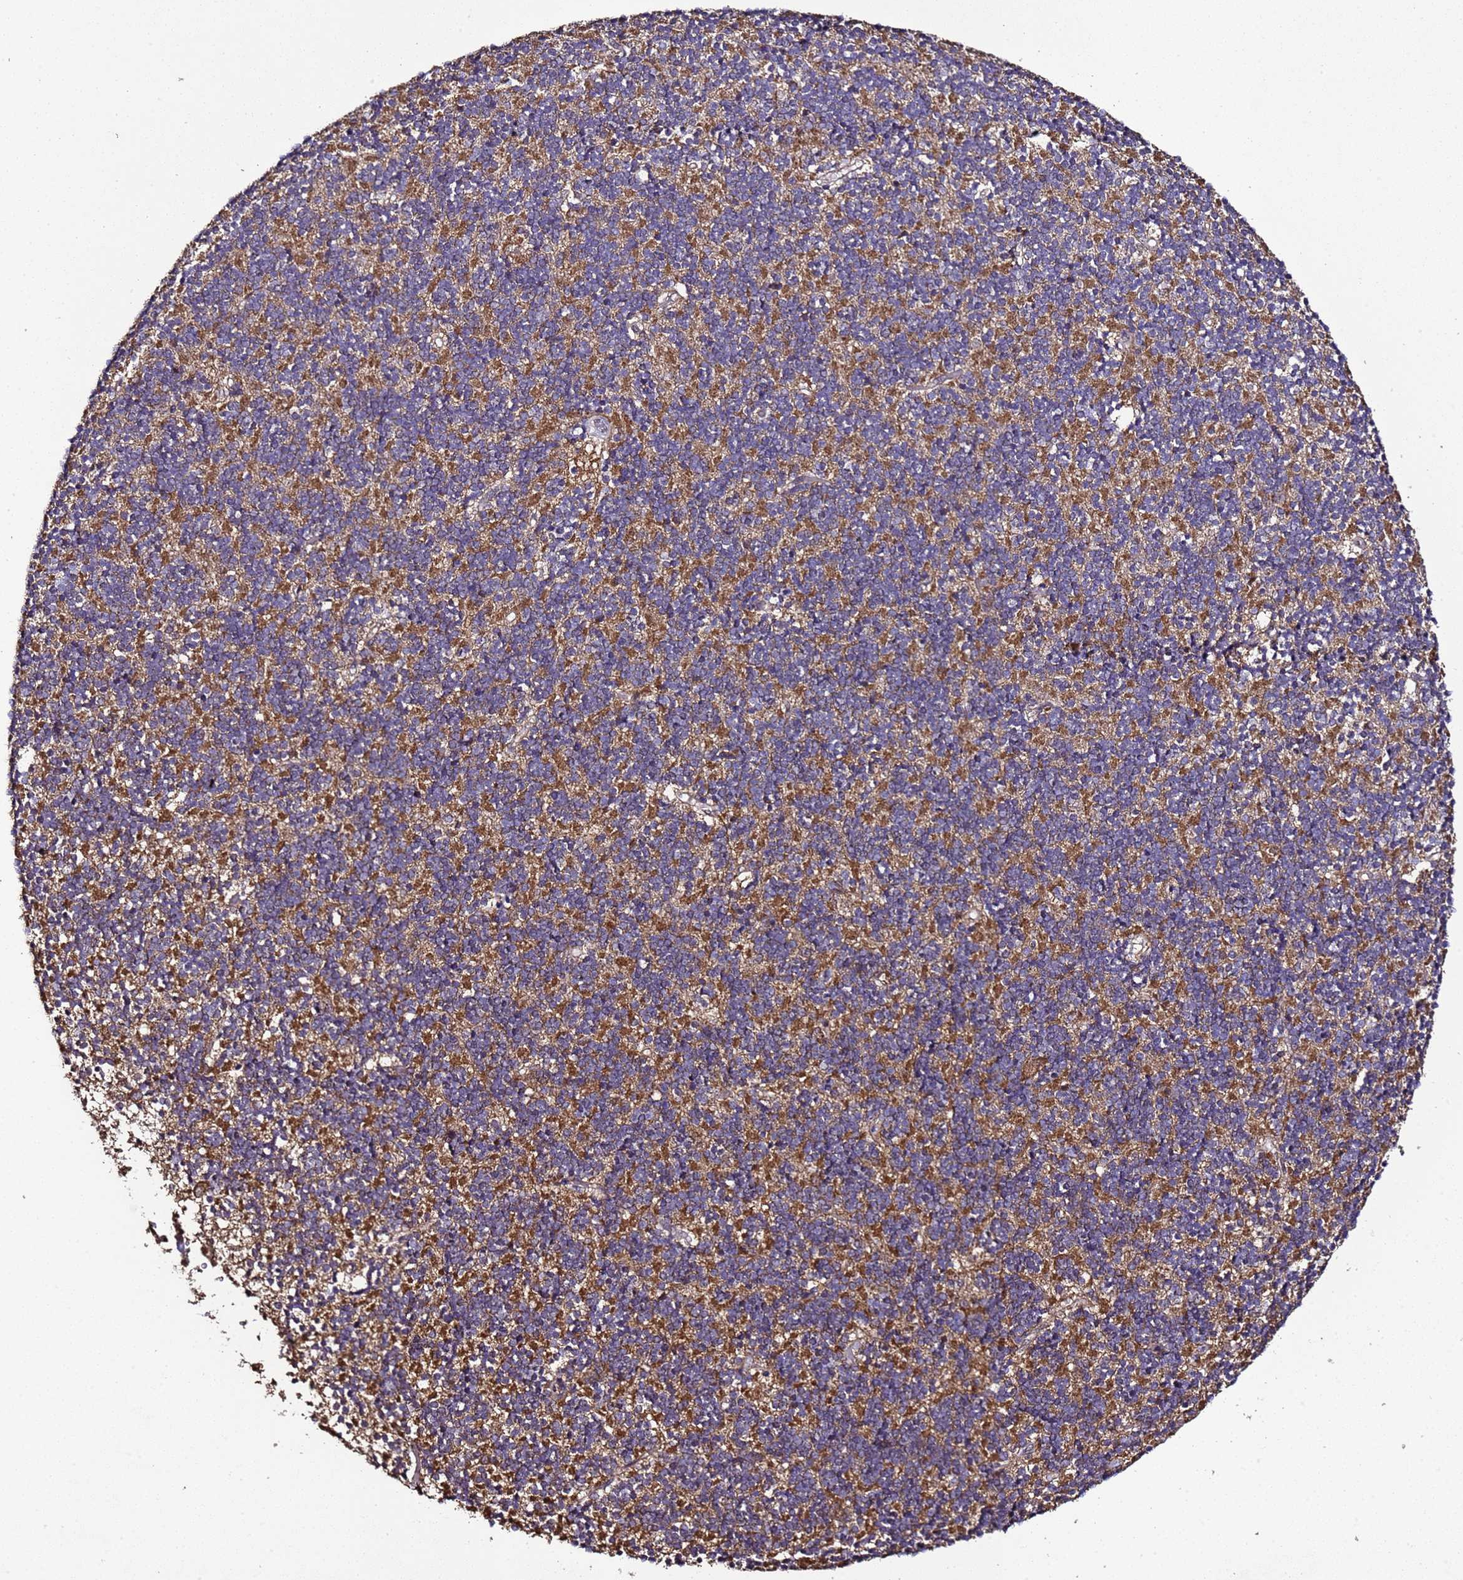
{"staining": {"intensity": "moderate", "quantity": "25%-75%", "location": "cytoplasmic/membranous"}, "tissue": "cerebellum", "cell_type": "Cells in granular layer", "image_type": "normal", "snomed": [{"axis": "morphology", "description": "Normal tissue, NOS"}, {"axis": "topography", "description": "Cerebellum"}], "caption": "Cells in granular layer display medium levels of moderate cytoplasmic/membranous positivity in about 25%-75% of cells in benign human cerebellum.", "gene": "HSPBAP1", "patient": {"sex": "male", "age": 54}}